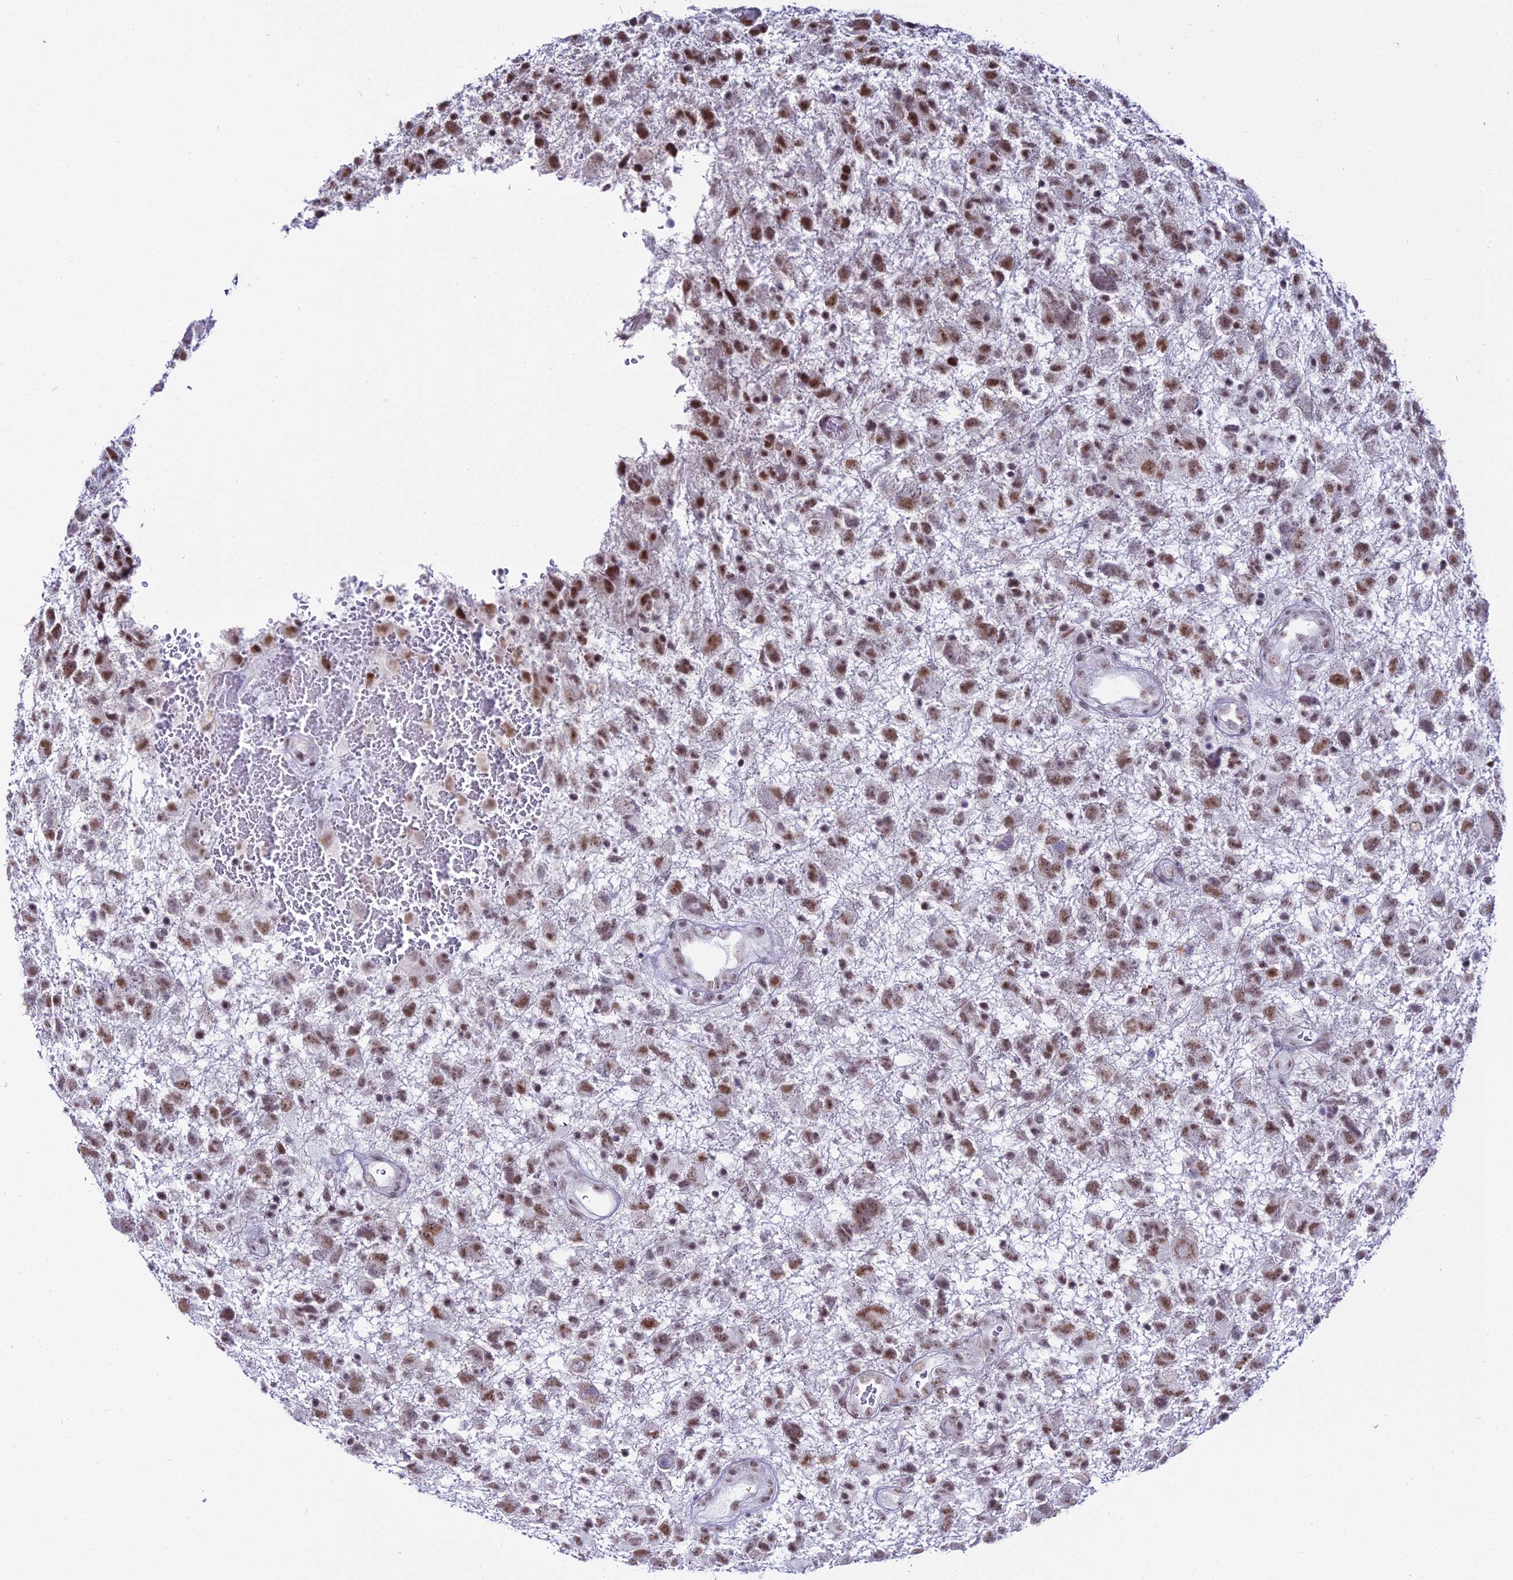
{"staining": {"intensity": "moderate", "quantity": ">75%", "location": "nuclear"}, "tissue": "glioma", "cell_type": "Tumor cells", "image_type": "cancer", "snomed": [{"axis": "morphology", "description": "Glioma, malignant, High grade"}, {"axis": "topography", "description": "Brain"}], "caption": "Brown immunohistochemical staining in malignant glioma (high-grade) exhibits moderate nuclear positivity in about >75% of tumor cells.", "gene": "RBM12", "patient": {"sex": "male", "age": 61}}